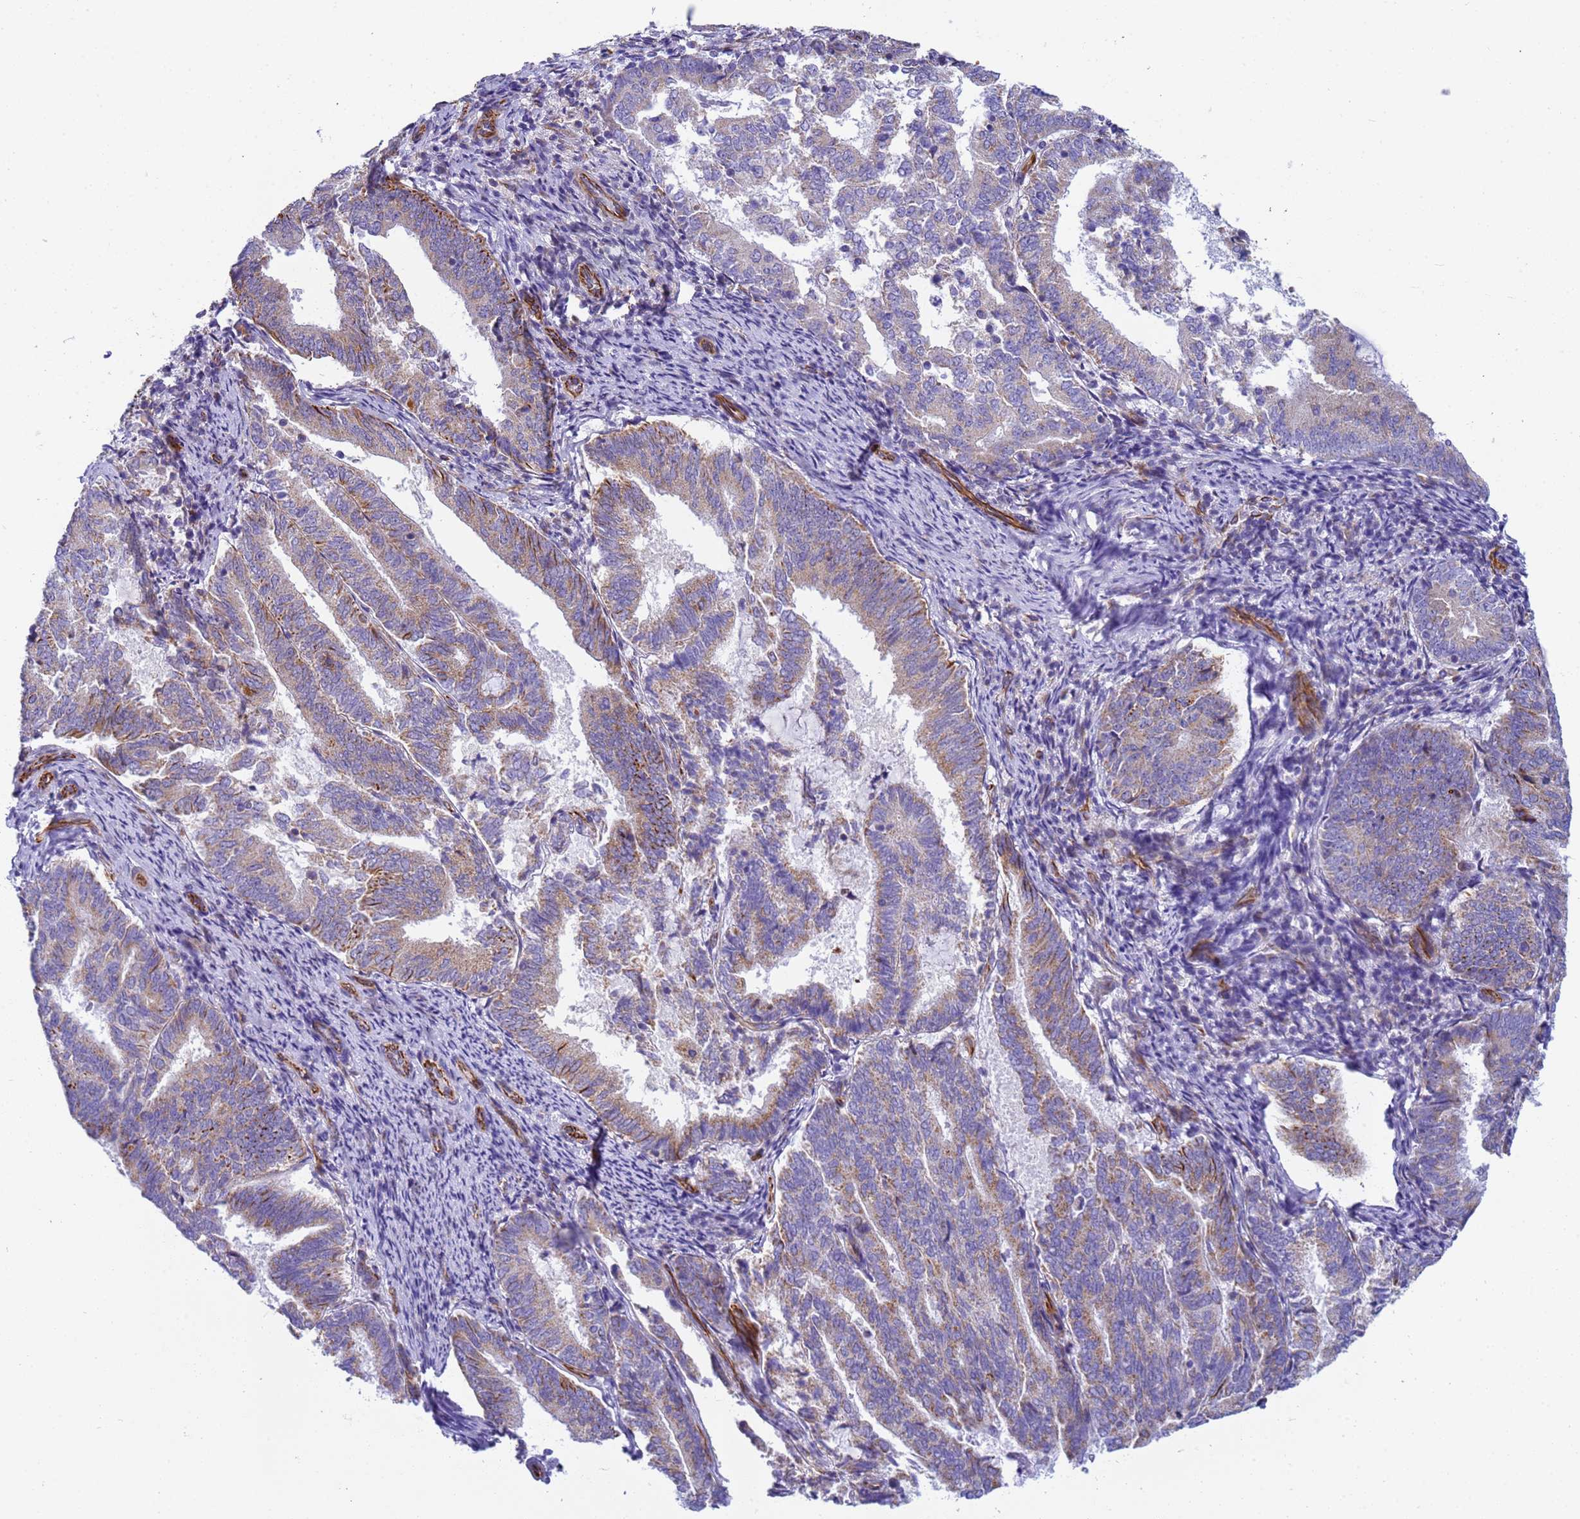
{"staining": {"intensity": "moderate", "quantity": "25%-75%", "location": "cytoplasmic/membranous"}, "tissue": "endometrial cancer", "cell_type": "Tumor cells", "image_type": "cancer", "snomed": [{"axis": "morphology", "description": "Adenocarcinoma, NOS"}, {"axis": "topography", "description": "Endometrium"}], "caption": "Approximately 25%-75% of tumor cells in adenocarcinoma (endometrial) demonstrate moderate cytoplasmic/membranous protein positivity as visualized by brown immunohistochemical staining.", "gene": "UBXN2B", "patient": {"sex": "female", "age": 80}}